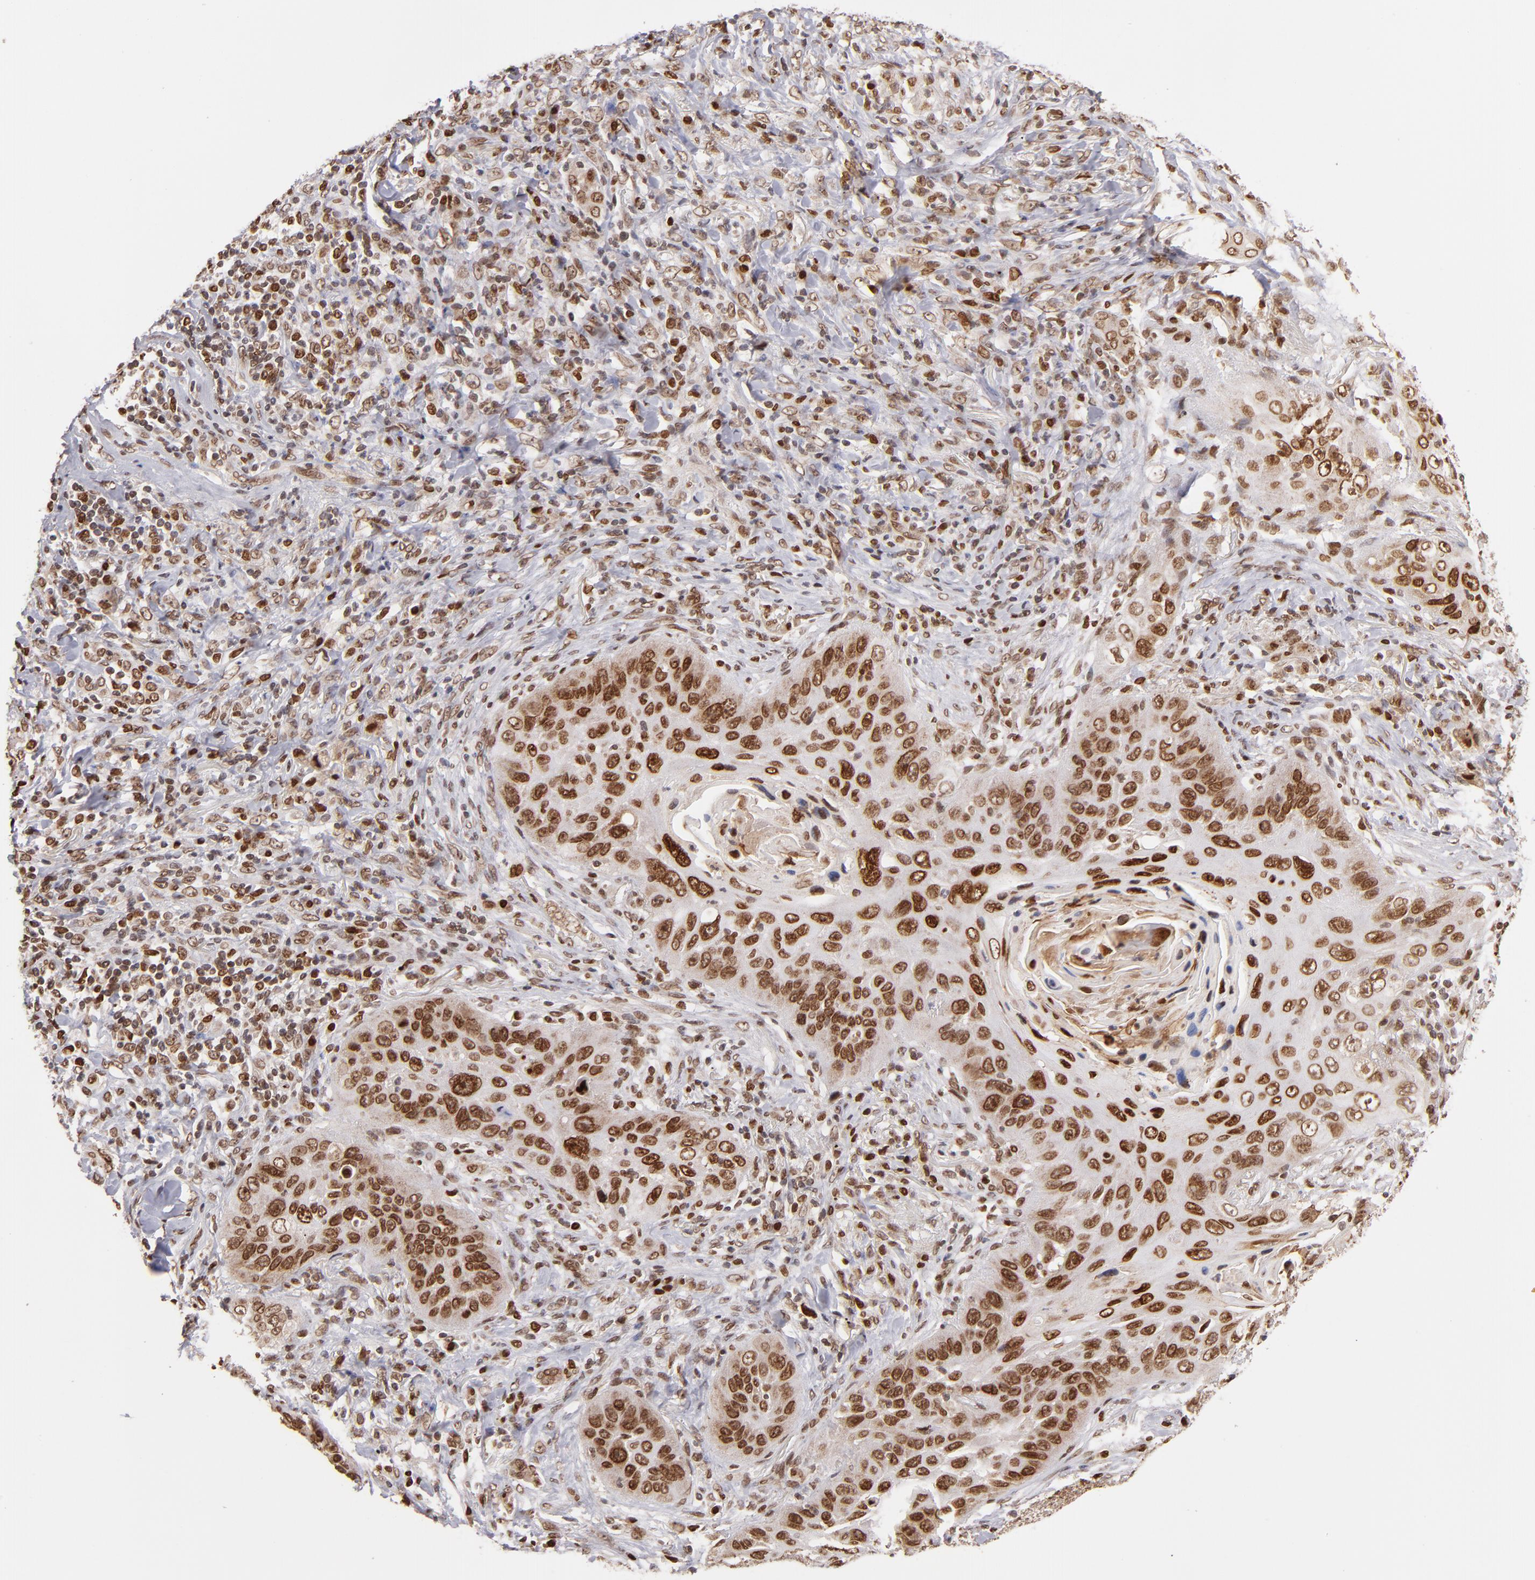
{"staining": {"intensity": "strong", "quantity": ">75%", "location": "cytoplasmic/membranous,nuclear"}, "tissue": "lung cancer", "cell_type": "Tumor cells", "image_type": "cancer", "snomed": [{"axis": "morphology", "description": "Squamous cell carcinoma, NOS"}, {"axis": "topography", "description": "Lung"}], "caption": "IHC photomicrograph of squamous cell carcinoma (lung) stained for a protein (brown), which exhibits high levels of strong cytoplasmic/membranous and nuclear expression in approximately >75% of tumor cells.", "gene": "TOP1MT", "patient": {"sex": "female", "age": 67}}